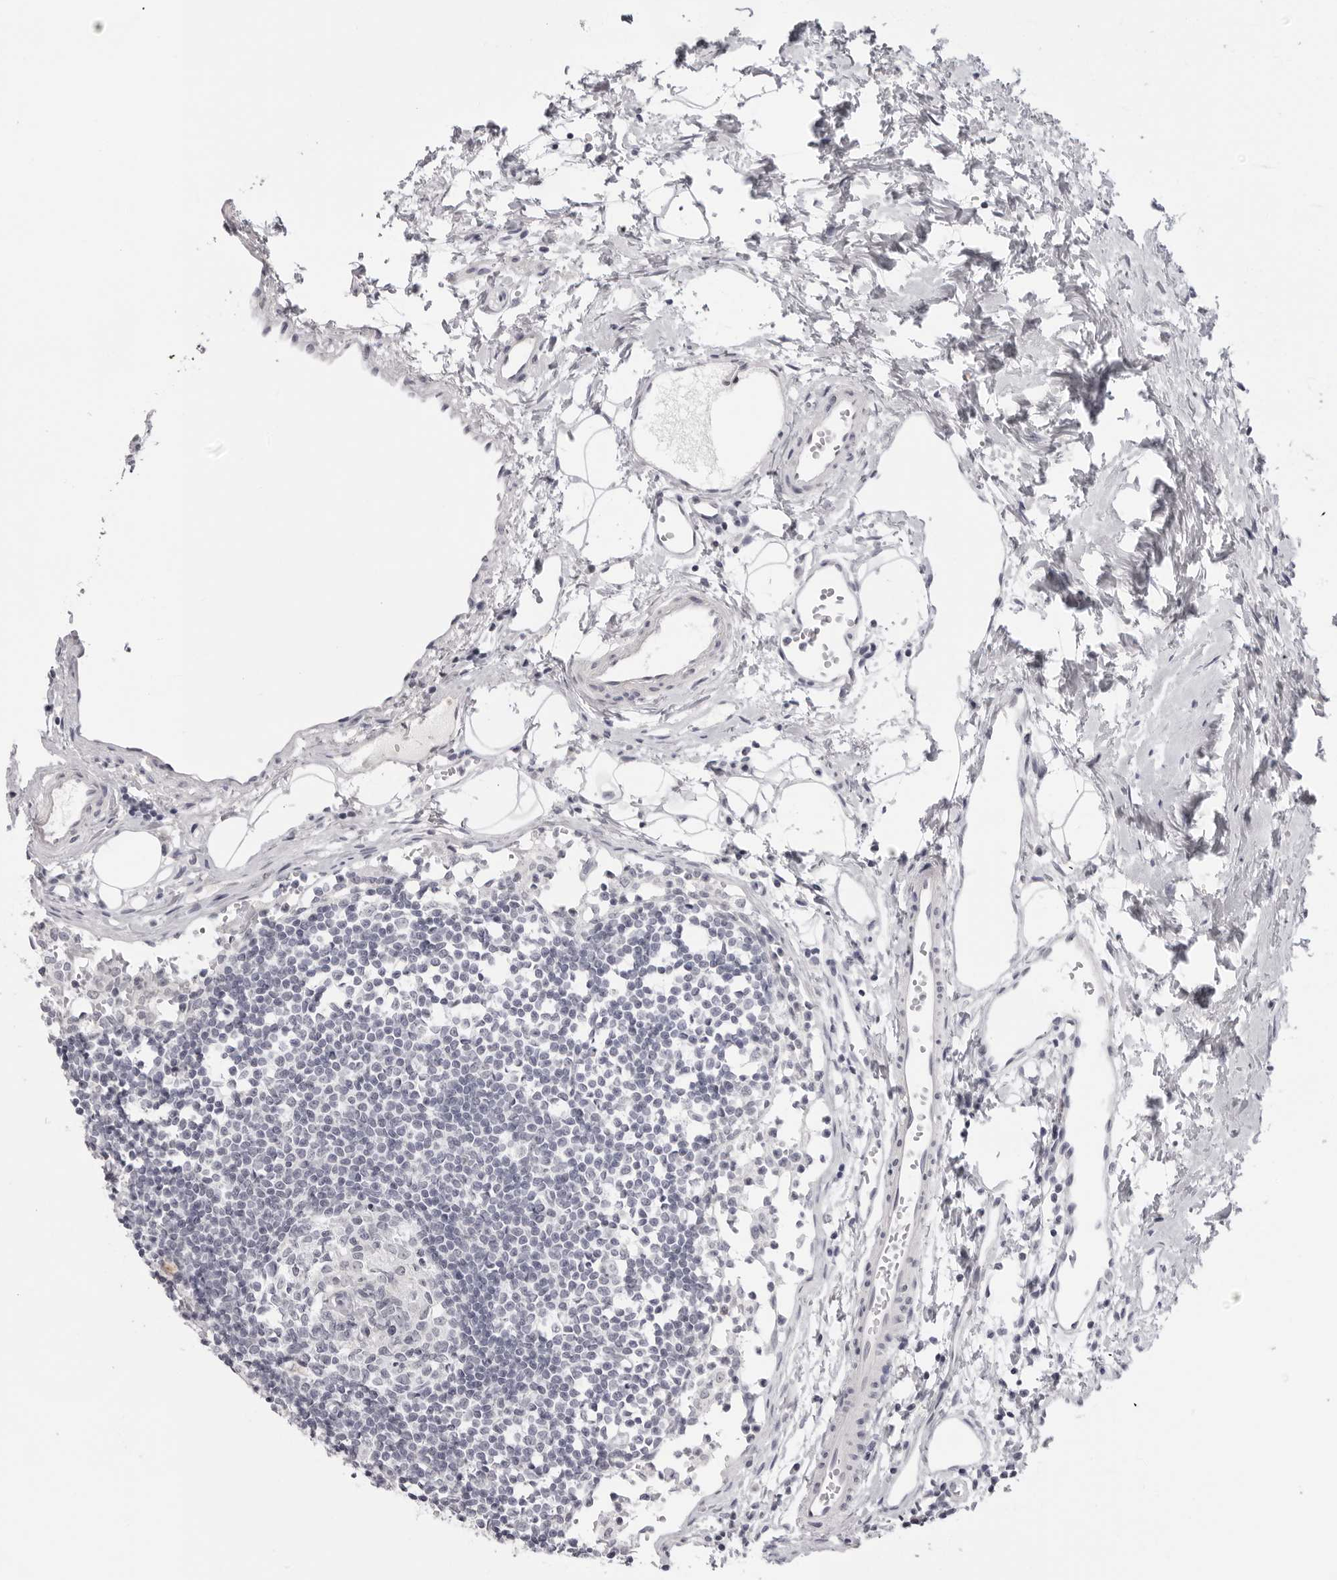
{"staining": {"intensity": "negative", "quantity": "none", "location": "none"}, "tissue": "head and neck cancer", "cell_type": "Tumor cells", "image_type": "cancer", "snomed": [{"axis": "morphology", "description": "Adenocarcinoma, NOS"}, {"axis": "morphology", "description": "Adenoma, NOS"}, {"axis": "topography", "description": "Head-Neck"}], "caption": "This micrograph is of adenocarcinoma (head and neck) stained with immunohistochemistry to label a protein in brown with the nuclei are counter-stained blue. There is no staining in tumor cells.", "gene": "ACP6", "patient": {"sex": "female", "age": 55}}